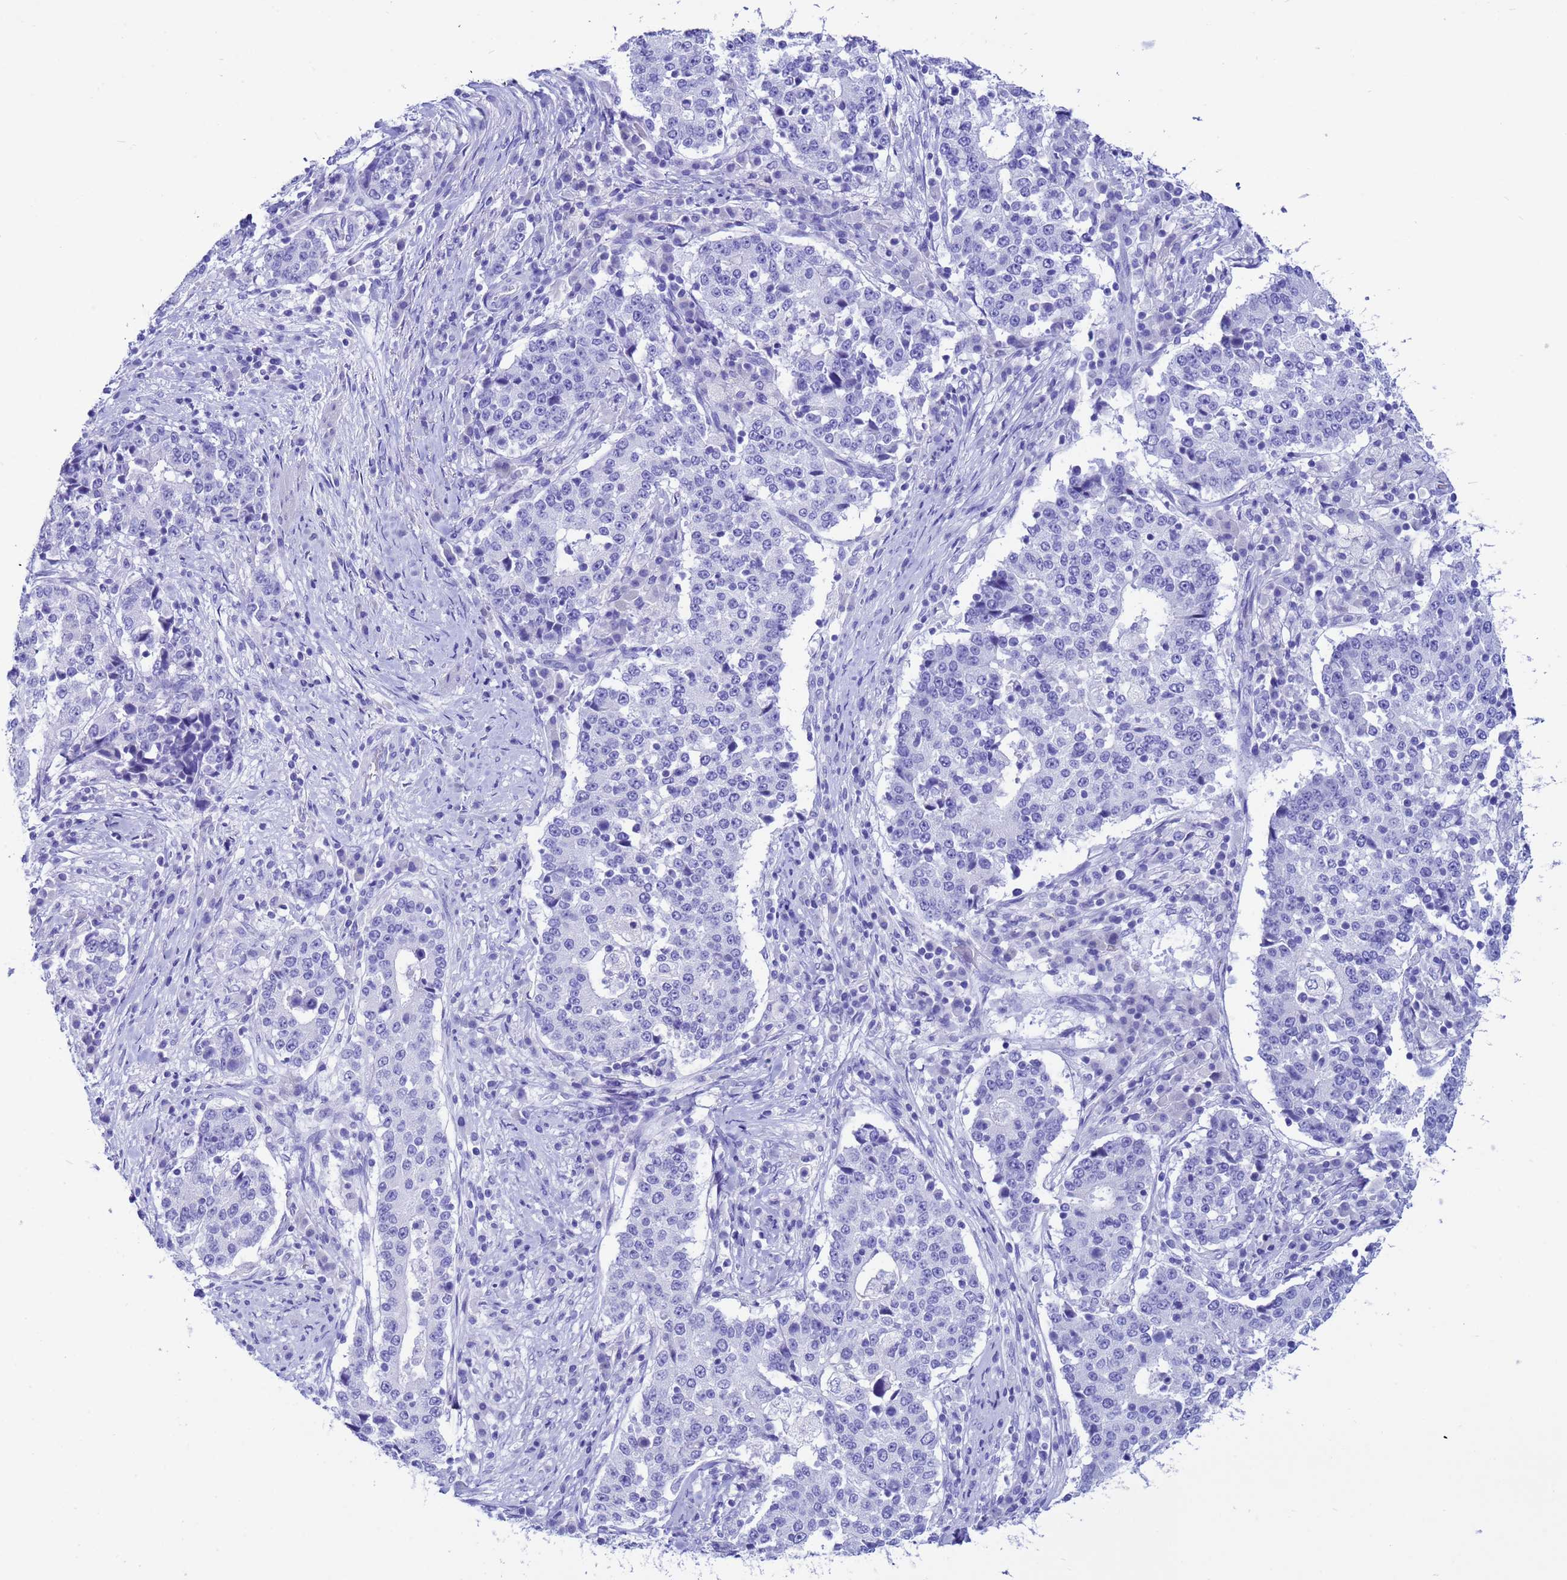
{"staining": {"intensity": "negative", "quantity": "none", "location": "none"}, "tissue": "stomach cancer", "cell_type": "Tumor cells", "image_type": "cancer", "snomed": [{"axis": "morphology", "description": "Adenocarcinoma, NOS"}, {"axis": "topography", "description": "Stomach"}], "caption": "Immunohistochemical staining of stomach cancer (adenocarcinoma) reveals no significant staining in tumor cells. (DAB IHC with hematoxylin counter stain).", "gene": "AKR1C2", "patient": {"sex": "male", "age": 59}}